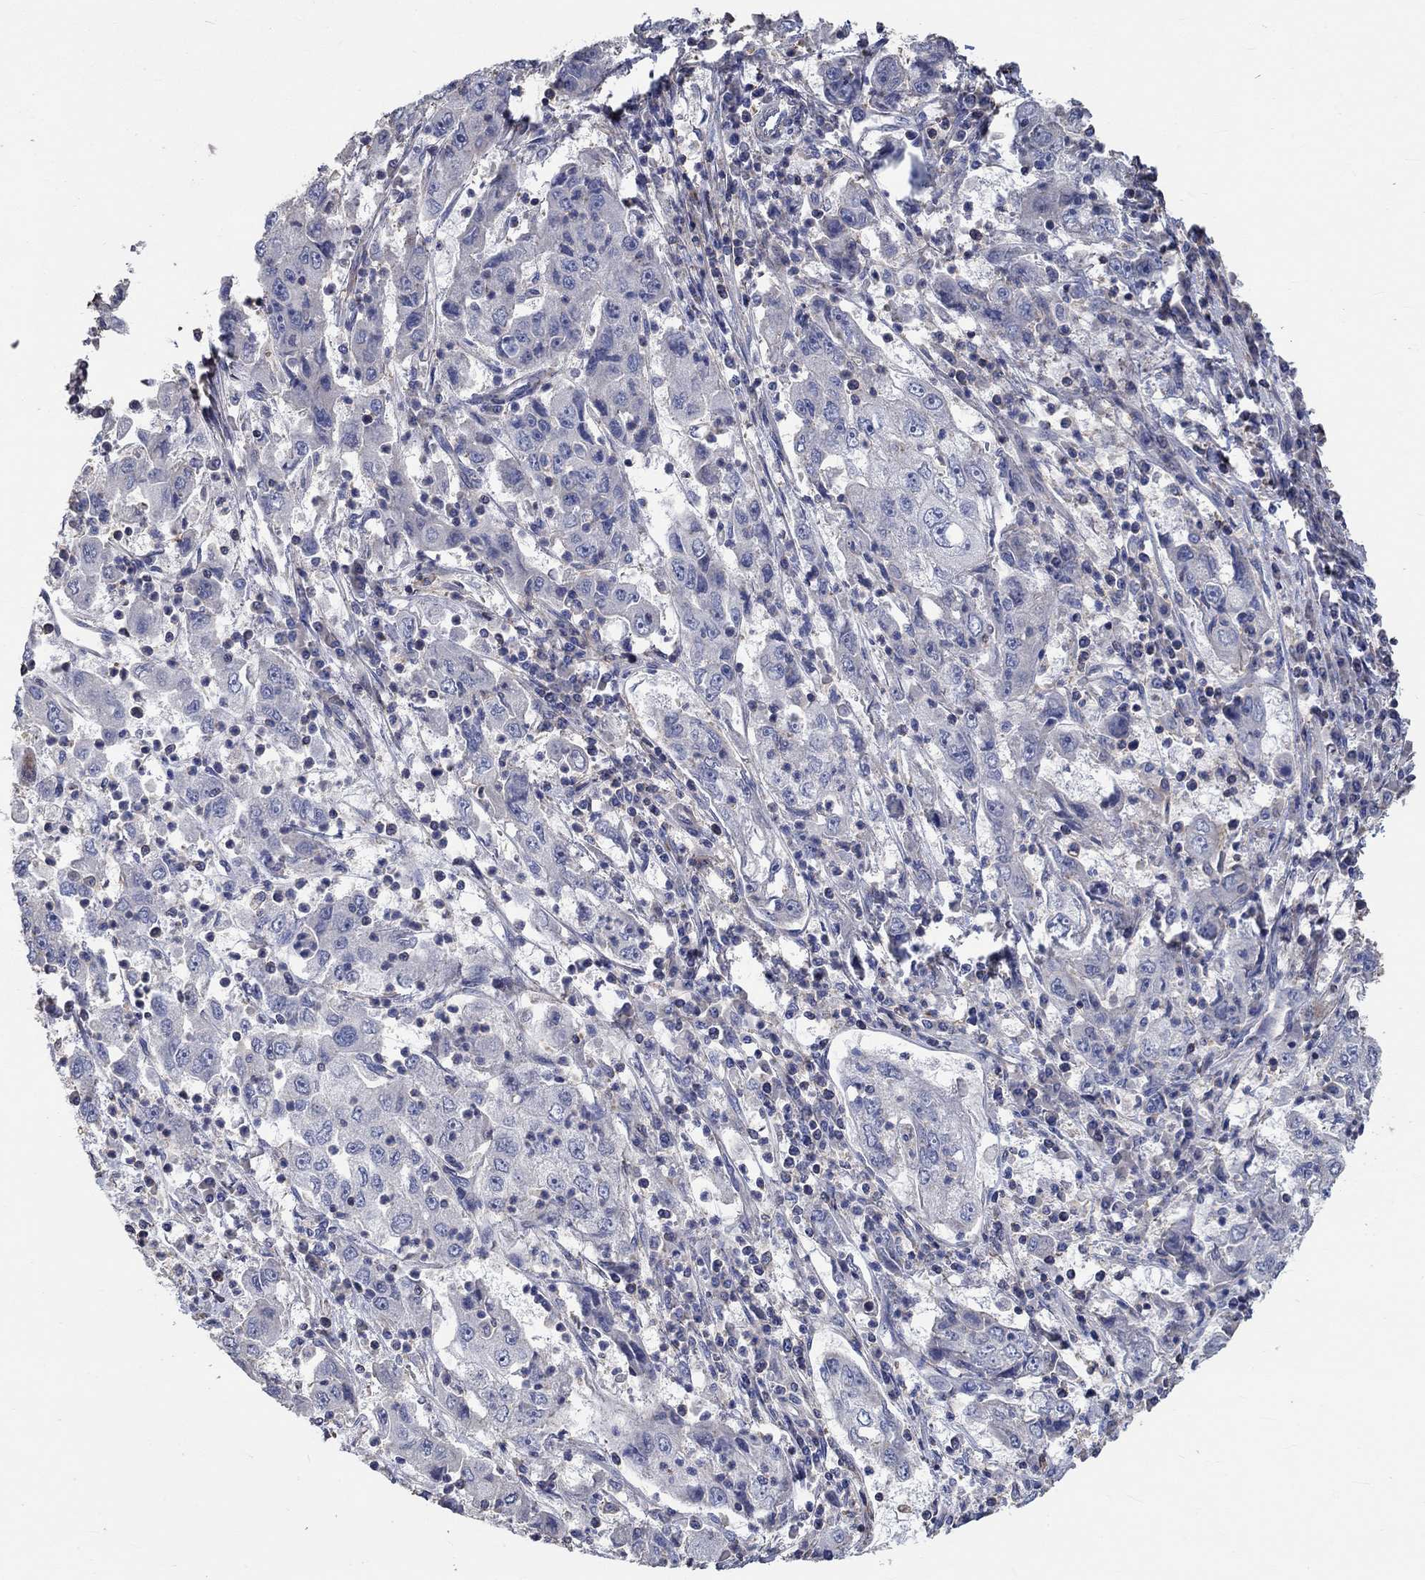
{"staining": {"intensity": "negative", "quantity": "none", "location": "none"}, "tissue": "cervical cancer", "cell_type": "Tumor cells", "image_type": "cancer", "snomed": [{"axis": "morphology", "description": "Squamous cell carcinoma, NOS"}, {"axis": "topography", "description": "Cervix"}], "caption": "An immunohistochemistry image of cervical cancer (squamous cell carcinoma) is shown. There is no staining in tumor cells of cervical cancer (squamous cell carcinoma).", "gene": "TNFAIP8L3", "patient": {"sex": "female", "age": 36}}